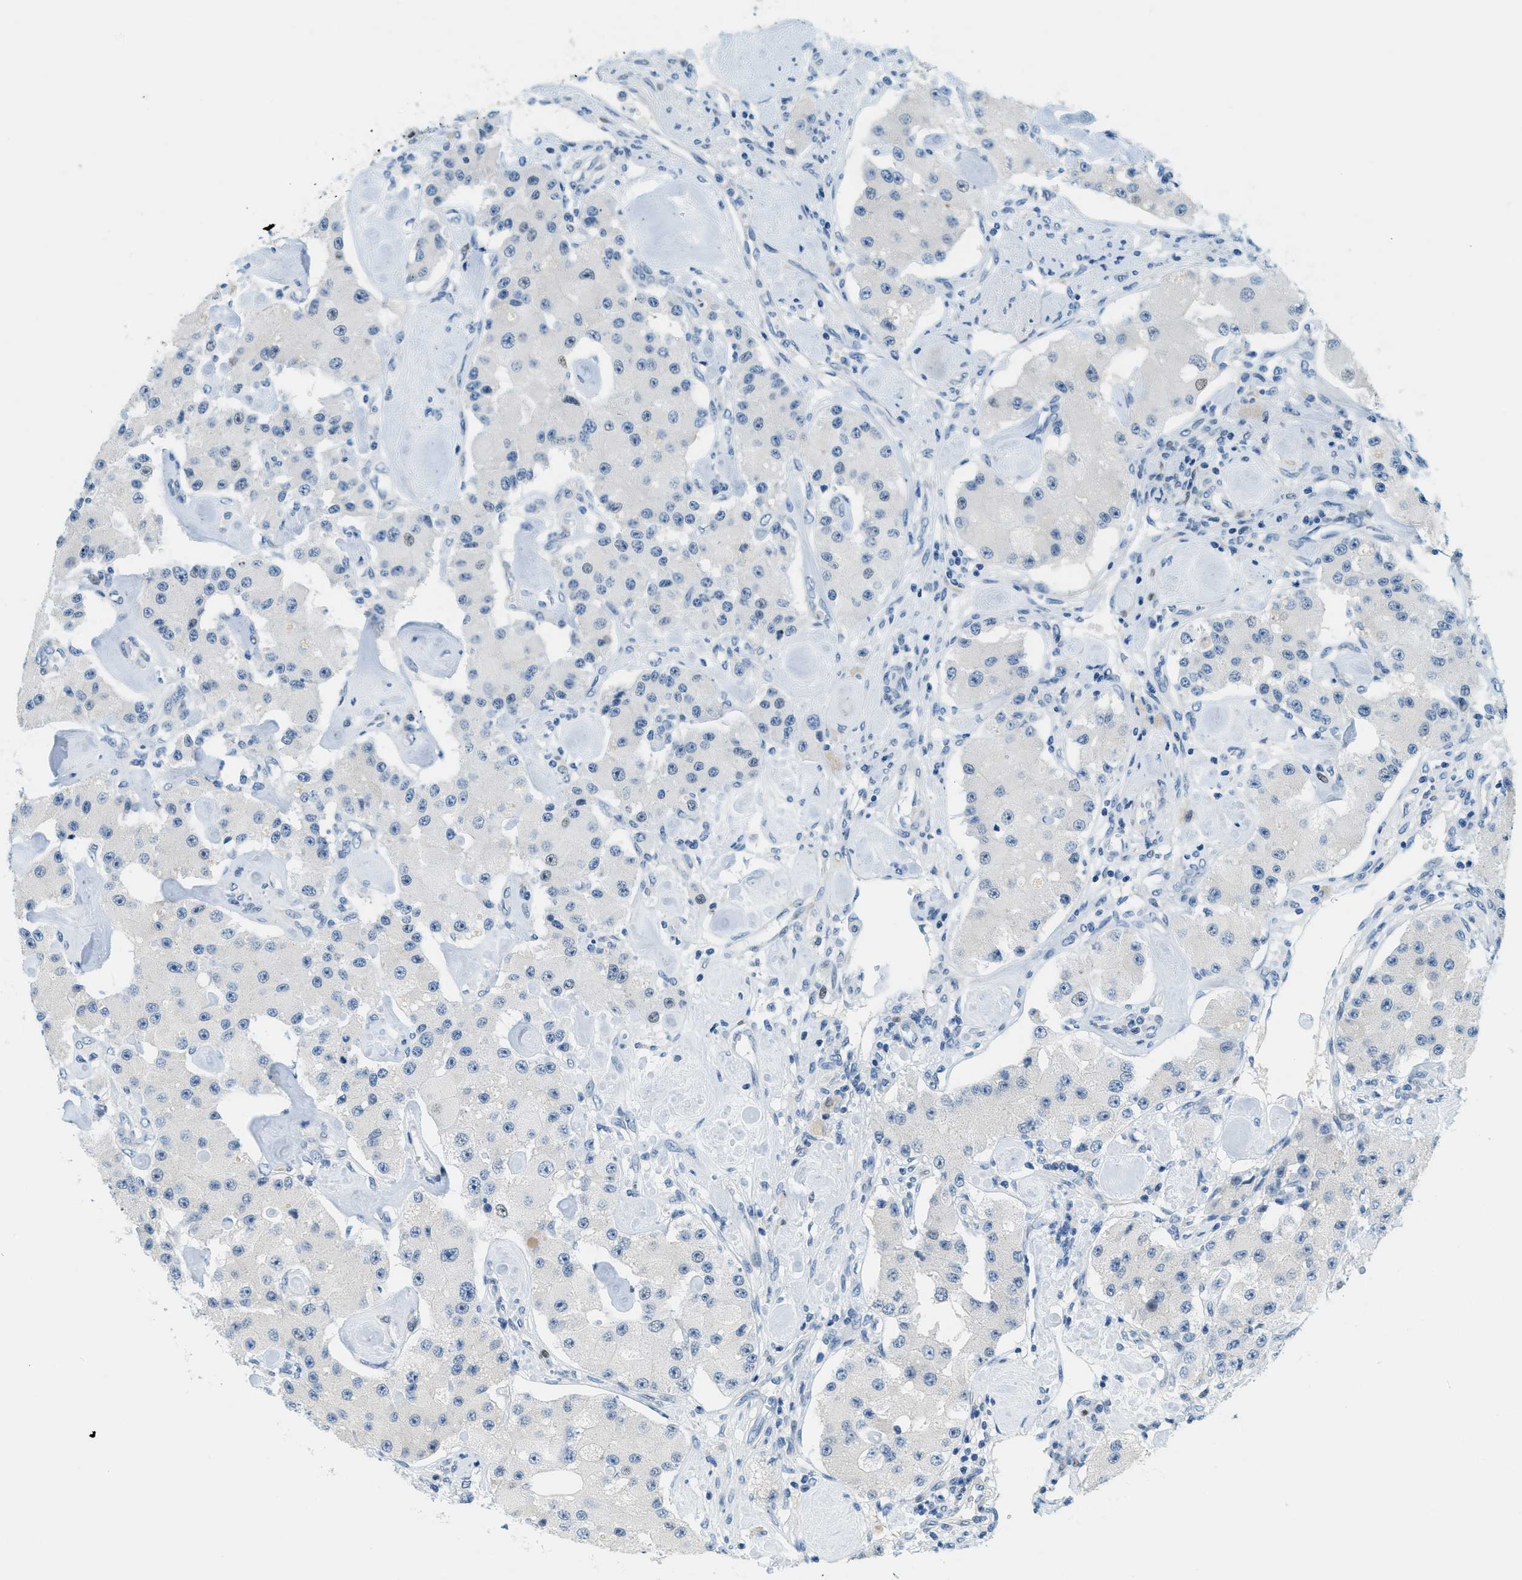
{"staining": {"intensity": "negative", "quantity": "none", "location": "none"}, "tissue": "carcinoid", "cell_type": "Tumor cells", "image_type": "cancer", "snomed": [{"axis": "morphology", "description": "Carcinoid, malignant, NOS"}, {"axis": "topography", "description": "Pancreas"}], "caption": "Tumor cells show no significant positivity in carcinoid.", "gene": "CYP4X1", "patient": {"sex": "male", "age": 41}}